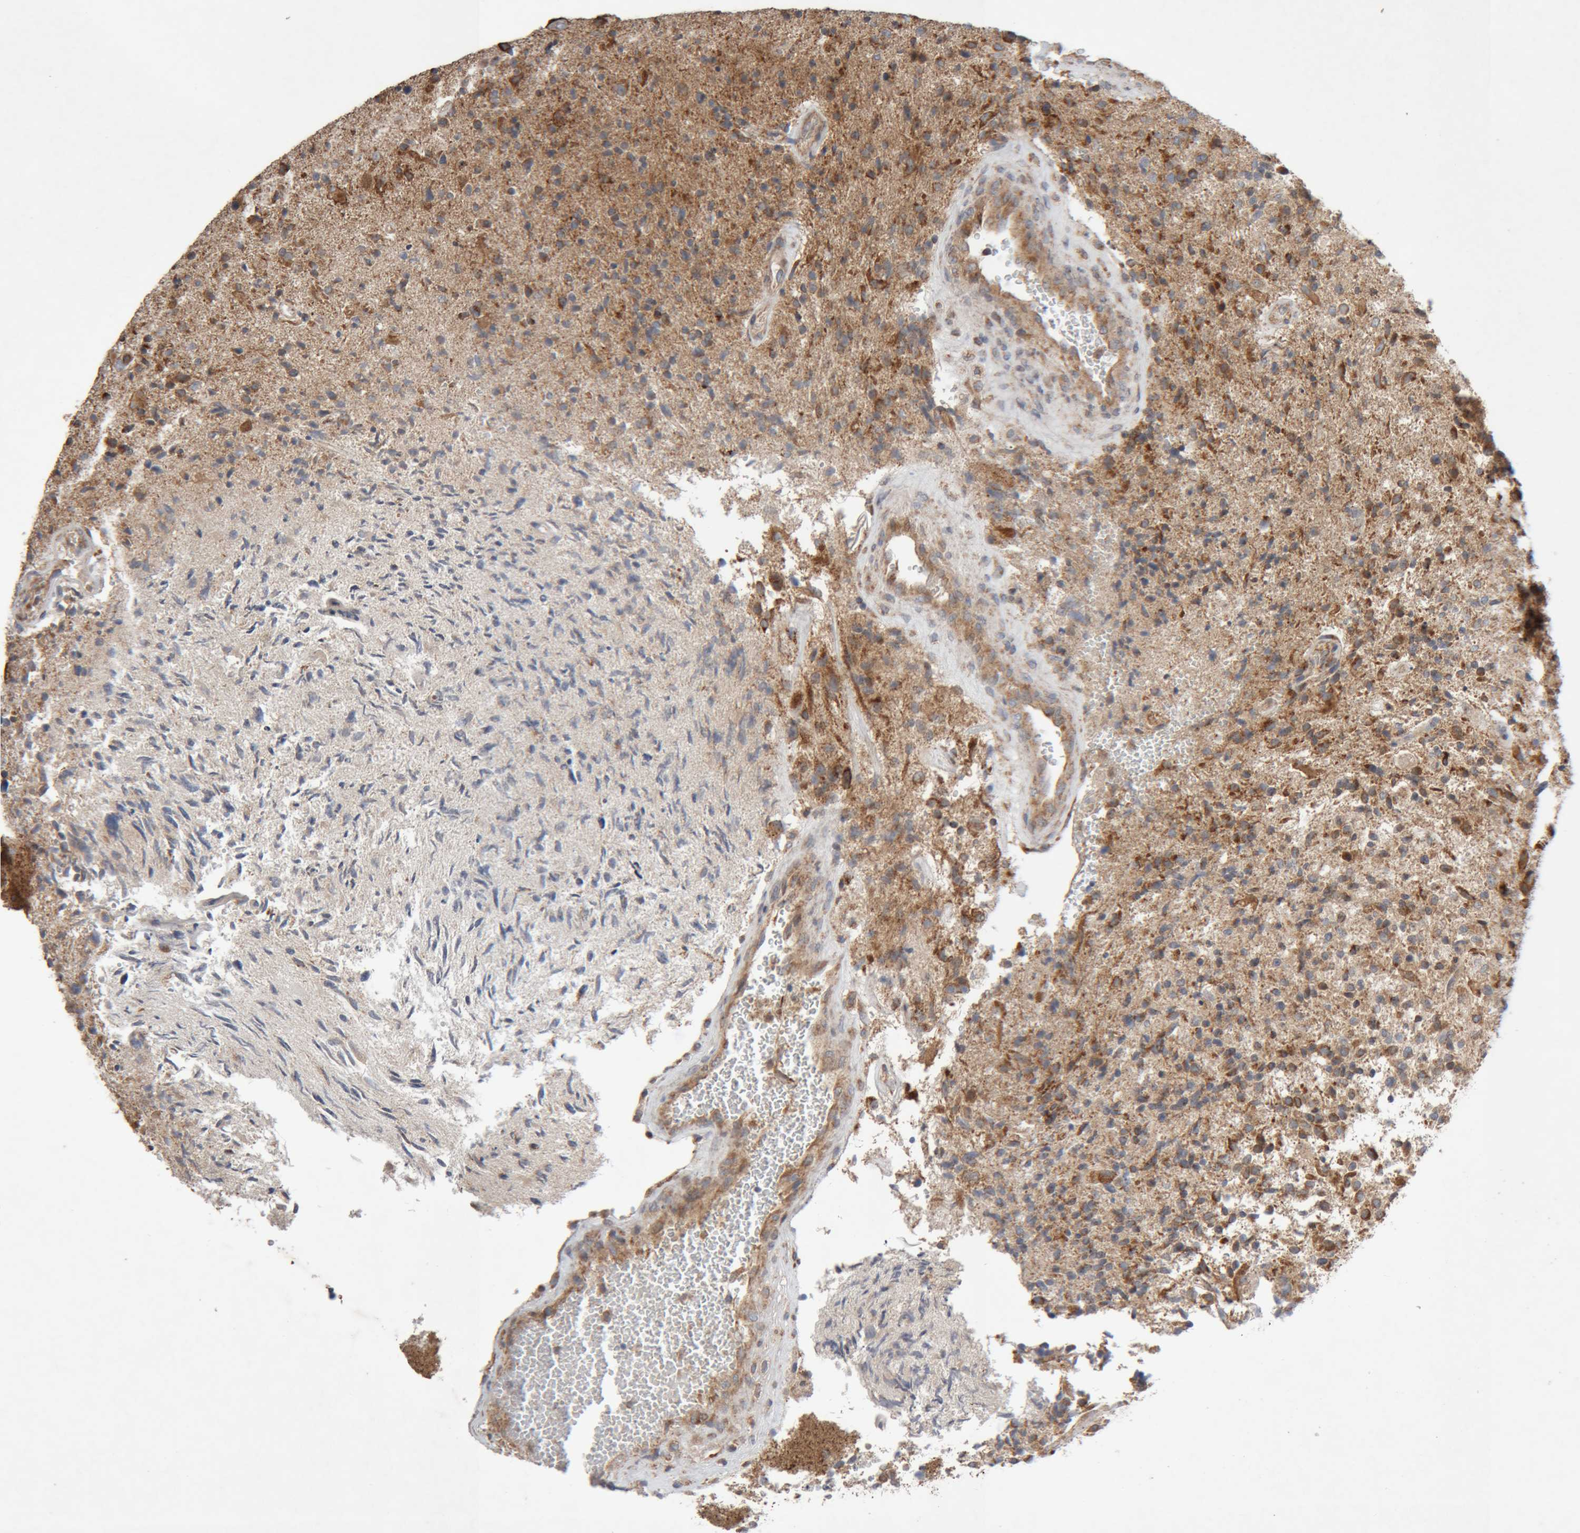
{"staining": {"intensity": "moderate", "quantity": "25%-75%", "location": "cytoplasmic/membranous"}, "tissue": "glioma", "cell_type": "Tumor cells", "image_type": "cancer", "snomed": [{"axis": "morphology", "description": "Glioma, malignant, High grade"}, {"axis": "topography", "description": "Brain"}], "caption": "Immunohistochemistry (DAB) staining of human malignant high-grade glioma reveals moderate cytoplasmic/membranous protein staining in about 25%-75% of tumor cells.", "gene": "KIF21B", "patient": {"sex": "male", "age": 72}}